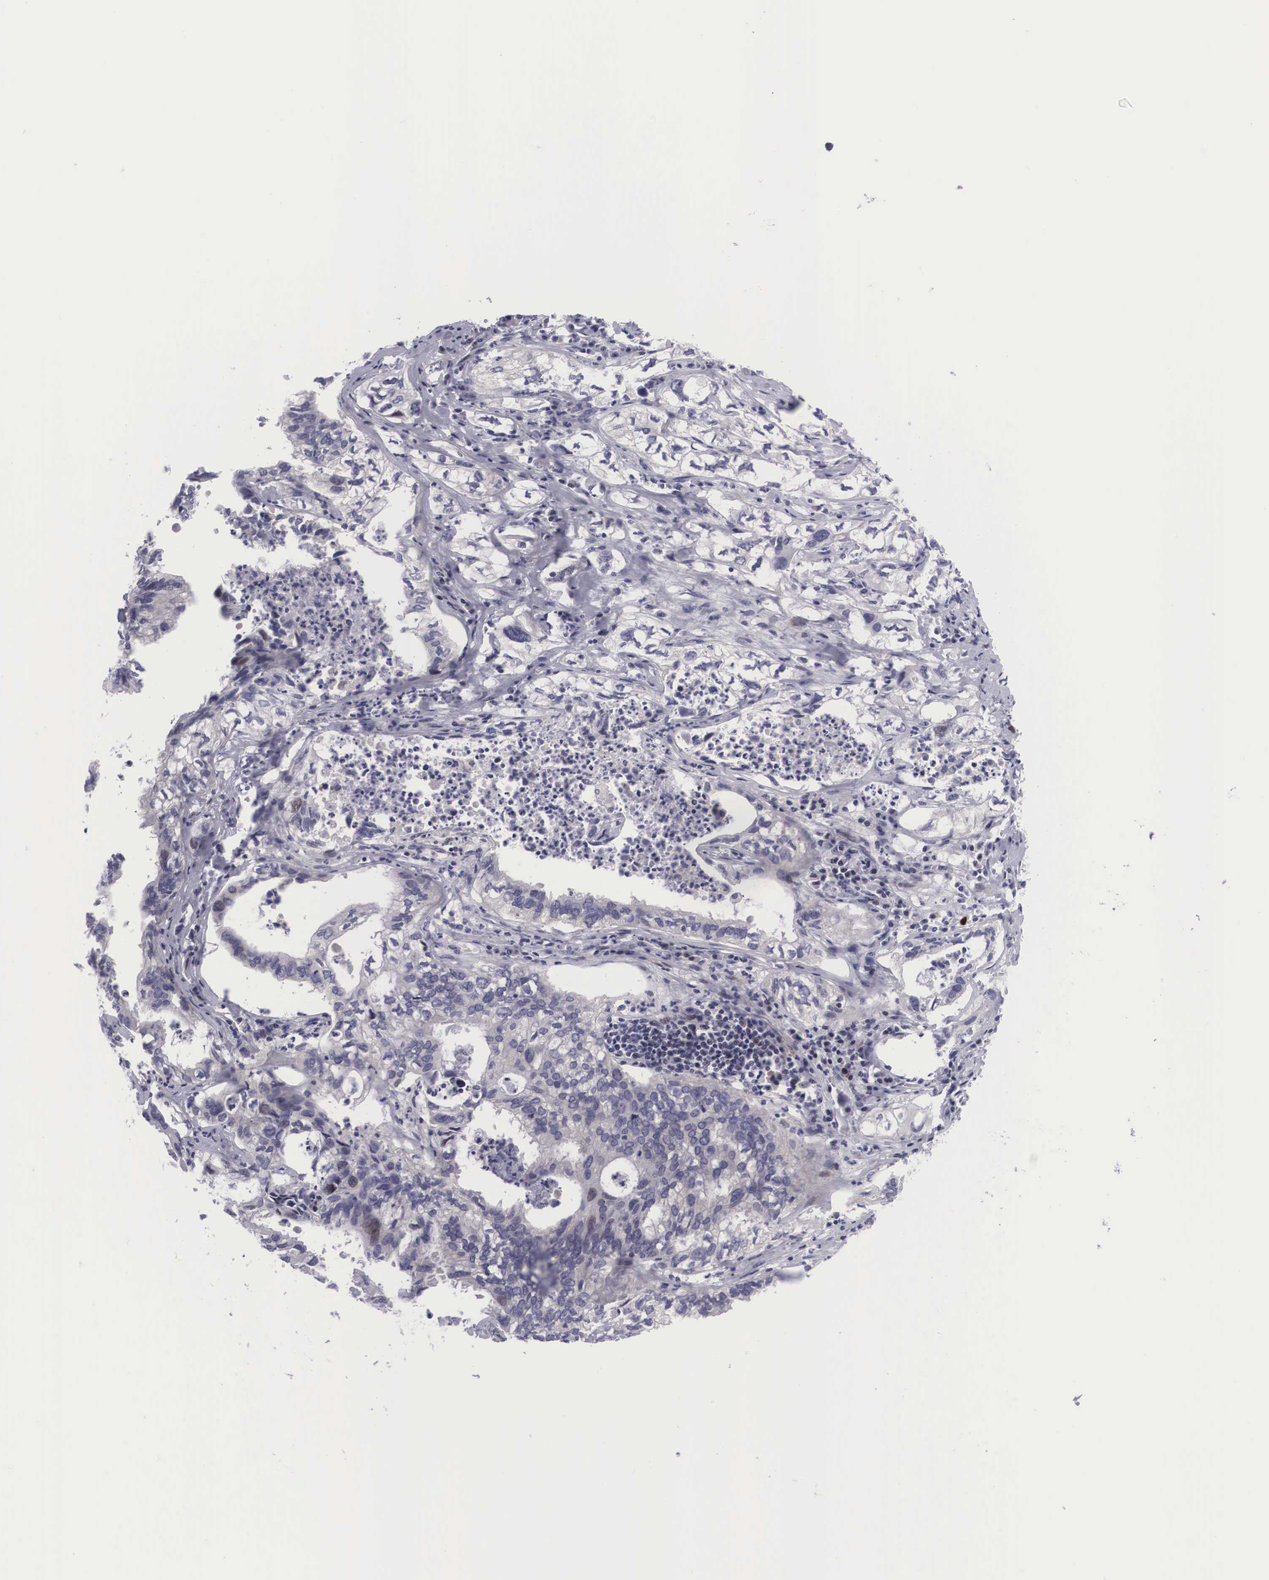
{"staining": {"intensity": "negative", "quantity": "none", "location": "none"}, "tissue": "lung cancer", "cell_type": "Tumor cells", "image_type": "cancer", "snomed": [{"axis": "morphology", "description": "Adenocarcinoma, NOS"}, {"axis": "topography", "description": "Lung"}], "caption": "Protein analysis of lung cancer exhibits no significant staining in tumor cells.", "gene": "EMID1", "patient": {"sex": "male", "age": 48}}